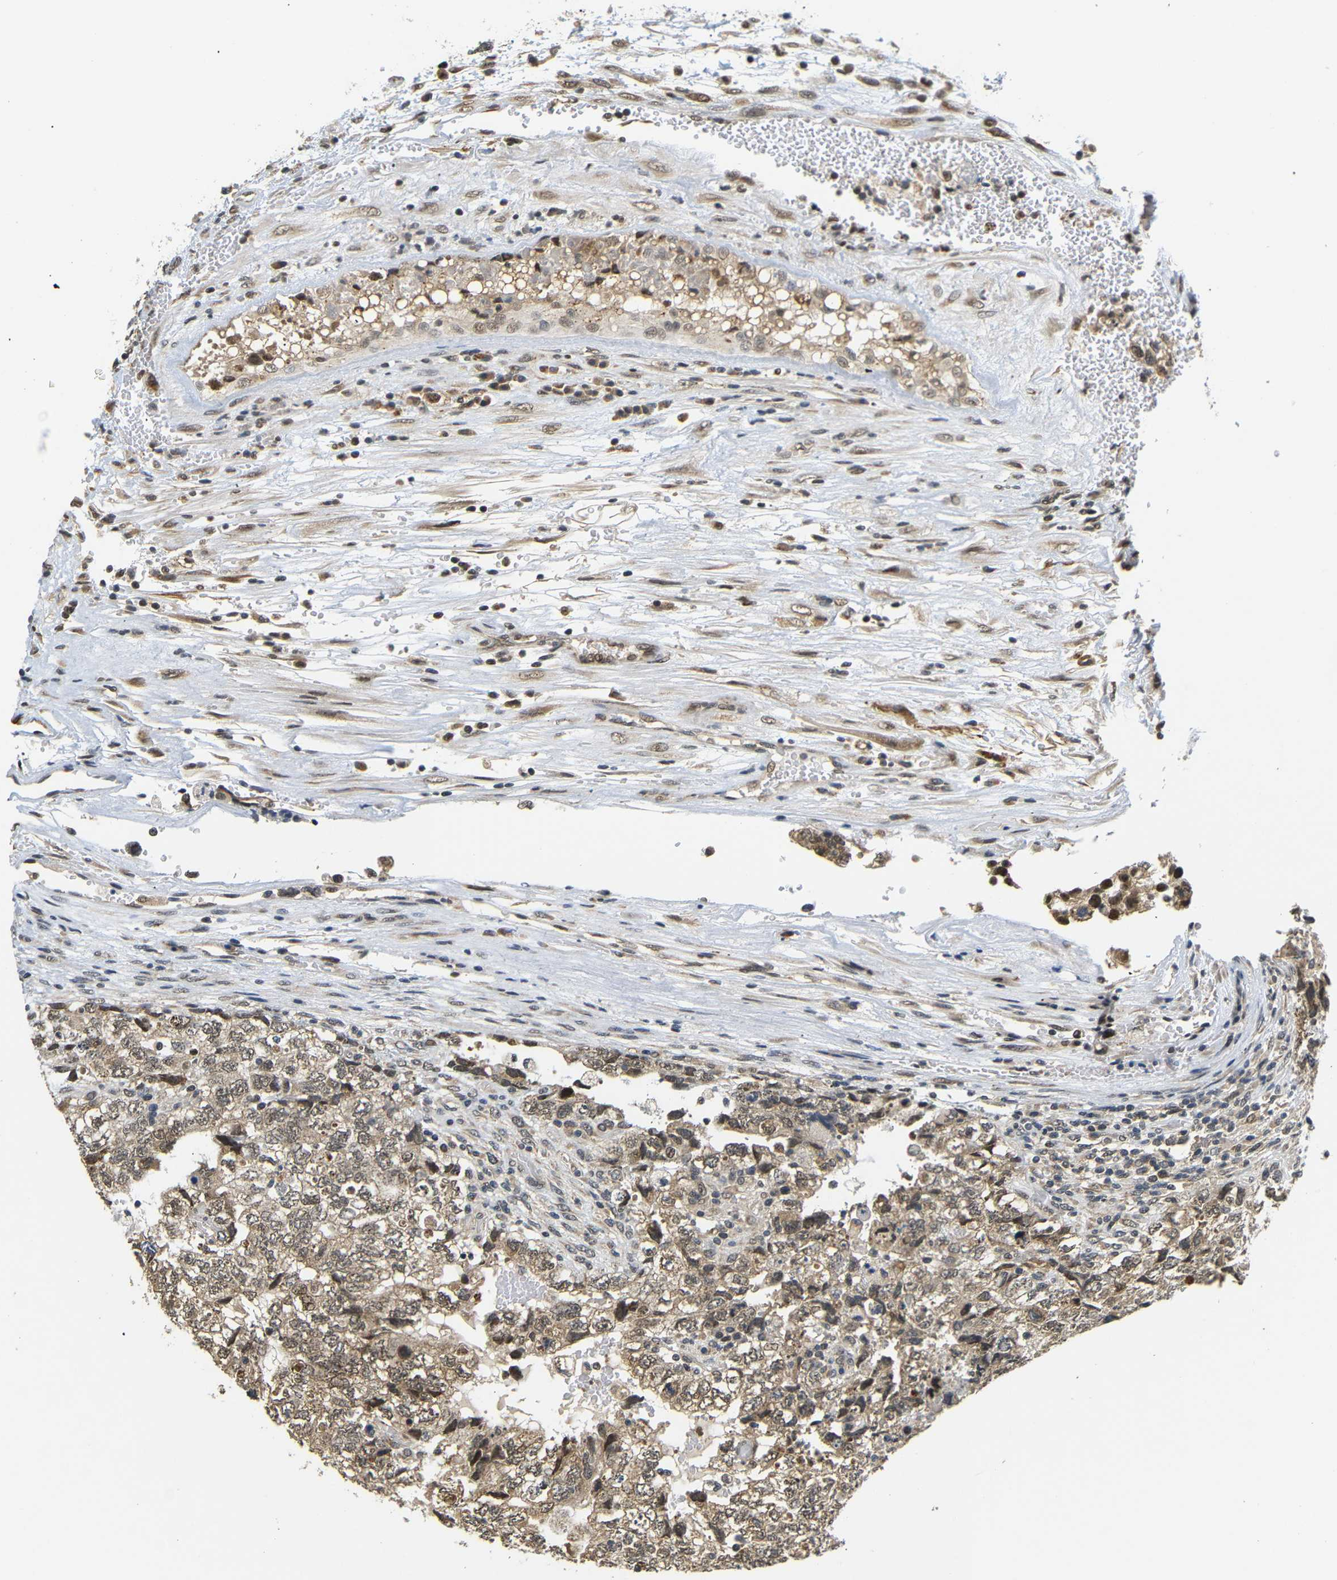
{"staining": {"intensity": "moderate", "quantity": ">75%", "location": "cytoplasmic/membranous,nuclear"}, "tissue": "testis cancer", "cell_type": "Tumor cells", "image_type": "cancer", "snomed": [{"axis": "morphology", "description": "Carcinoma, Embryonal, NOS"}, {"axis": "topography", "description": "Testis"}], "caption": "Protein expression analysis of human testis cancer reveals moderate cytoplasmic/membranous and nuclear positivity in approximately >75% of tumor cells. (DAB IHC with brightfield microscopy, high magnification).", "gene": "GJA5", "patient": {"sex": "male", "age": 36}}